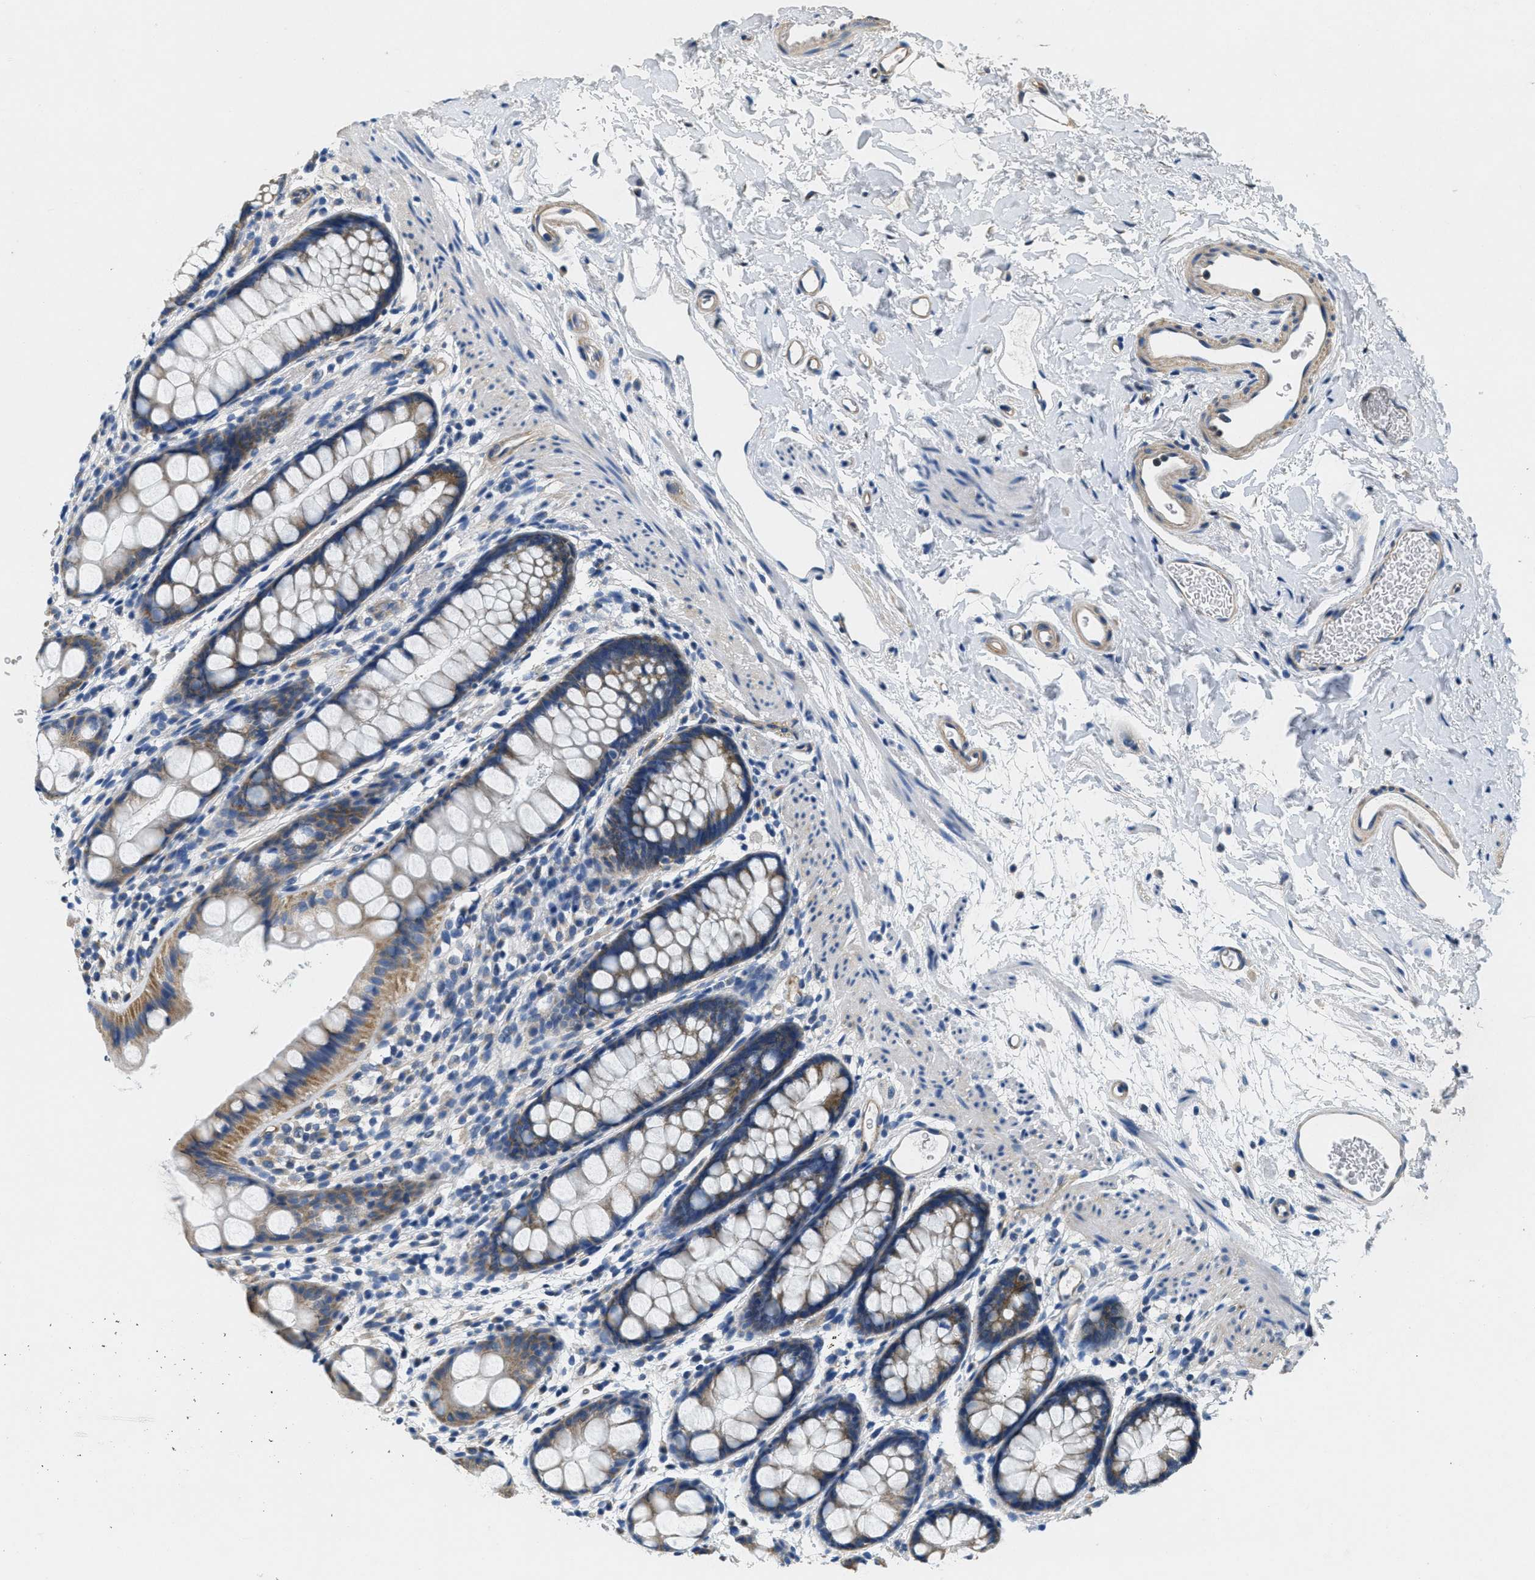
{"staining": {"intensity": "moderate", "quantity": "25%-75%", "location": "cytoplasmic/membranous"}, "tissue": "rectum", "cell_type": "Glandular cells", "image_type": "normal", "snomed": [{"axis": "morphology", "description": "Normal tissue, NOS"}, {"axis": "topography", "description": "Rectum"}], "caption": "The immunohistochemical stain highlights moderate cytoplasmic/membranous expression in glandular cells of unremarkable rectum.", "gene": "TOMM70", "patient": {"sex": "female", "age": 65}}